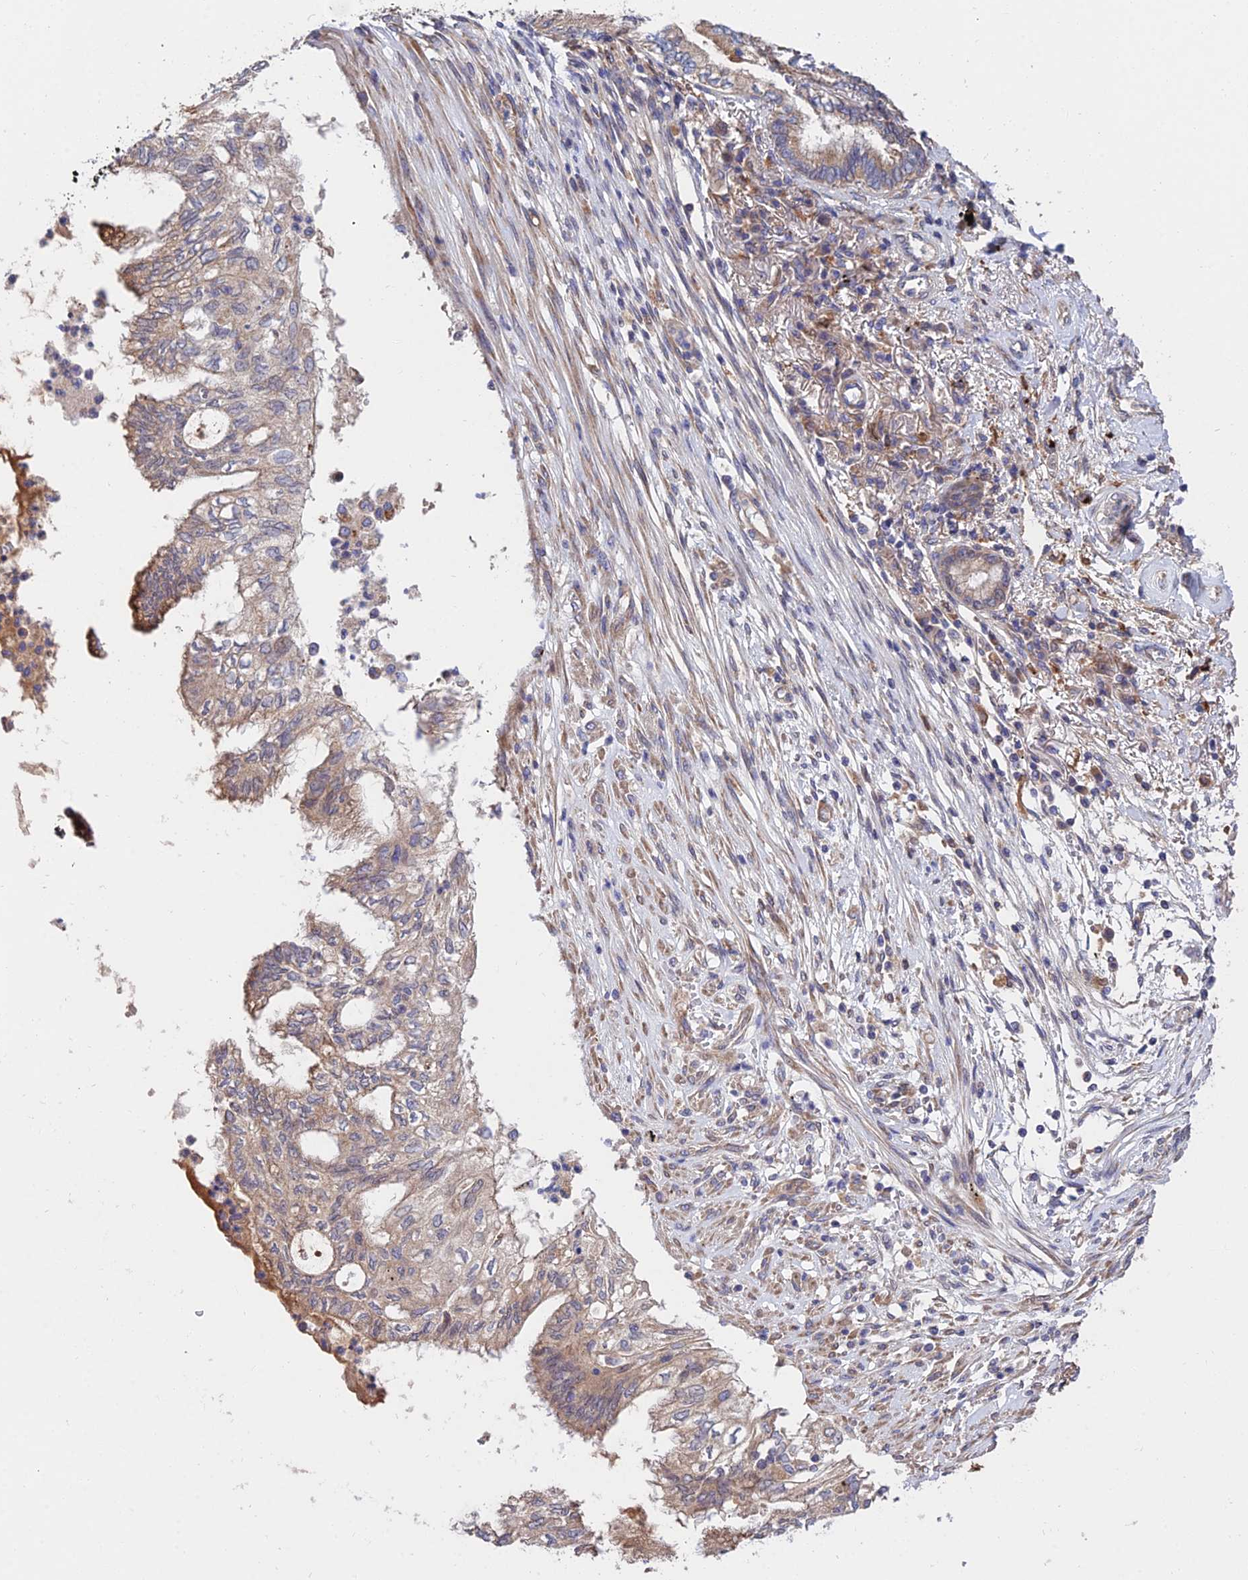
{"staining": {"intensity": "weak", "quantity": "25%-75%", "location": "cytoplasmic/membranous"}, "tissue": "lung cancer", "cell_type": "Tumor cells", "image_type": "cancer", "snomed": [{"axis": "morphology", "description": "Adenocarcinoma, NOS"}, {"axis": "topography", "description": "Lung"}], "caption": "This is an image of immunohistochemistry staining of lung cancer (adenocarcinoma), which shows weak positivity in the cytoplasmic/membranous of tumor cells.", "gene": "CDC37L1", "patient": {"sex": "female", "age": 70}}